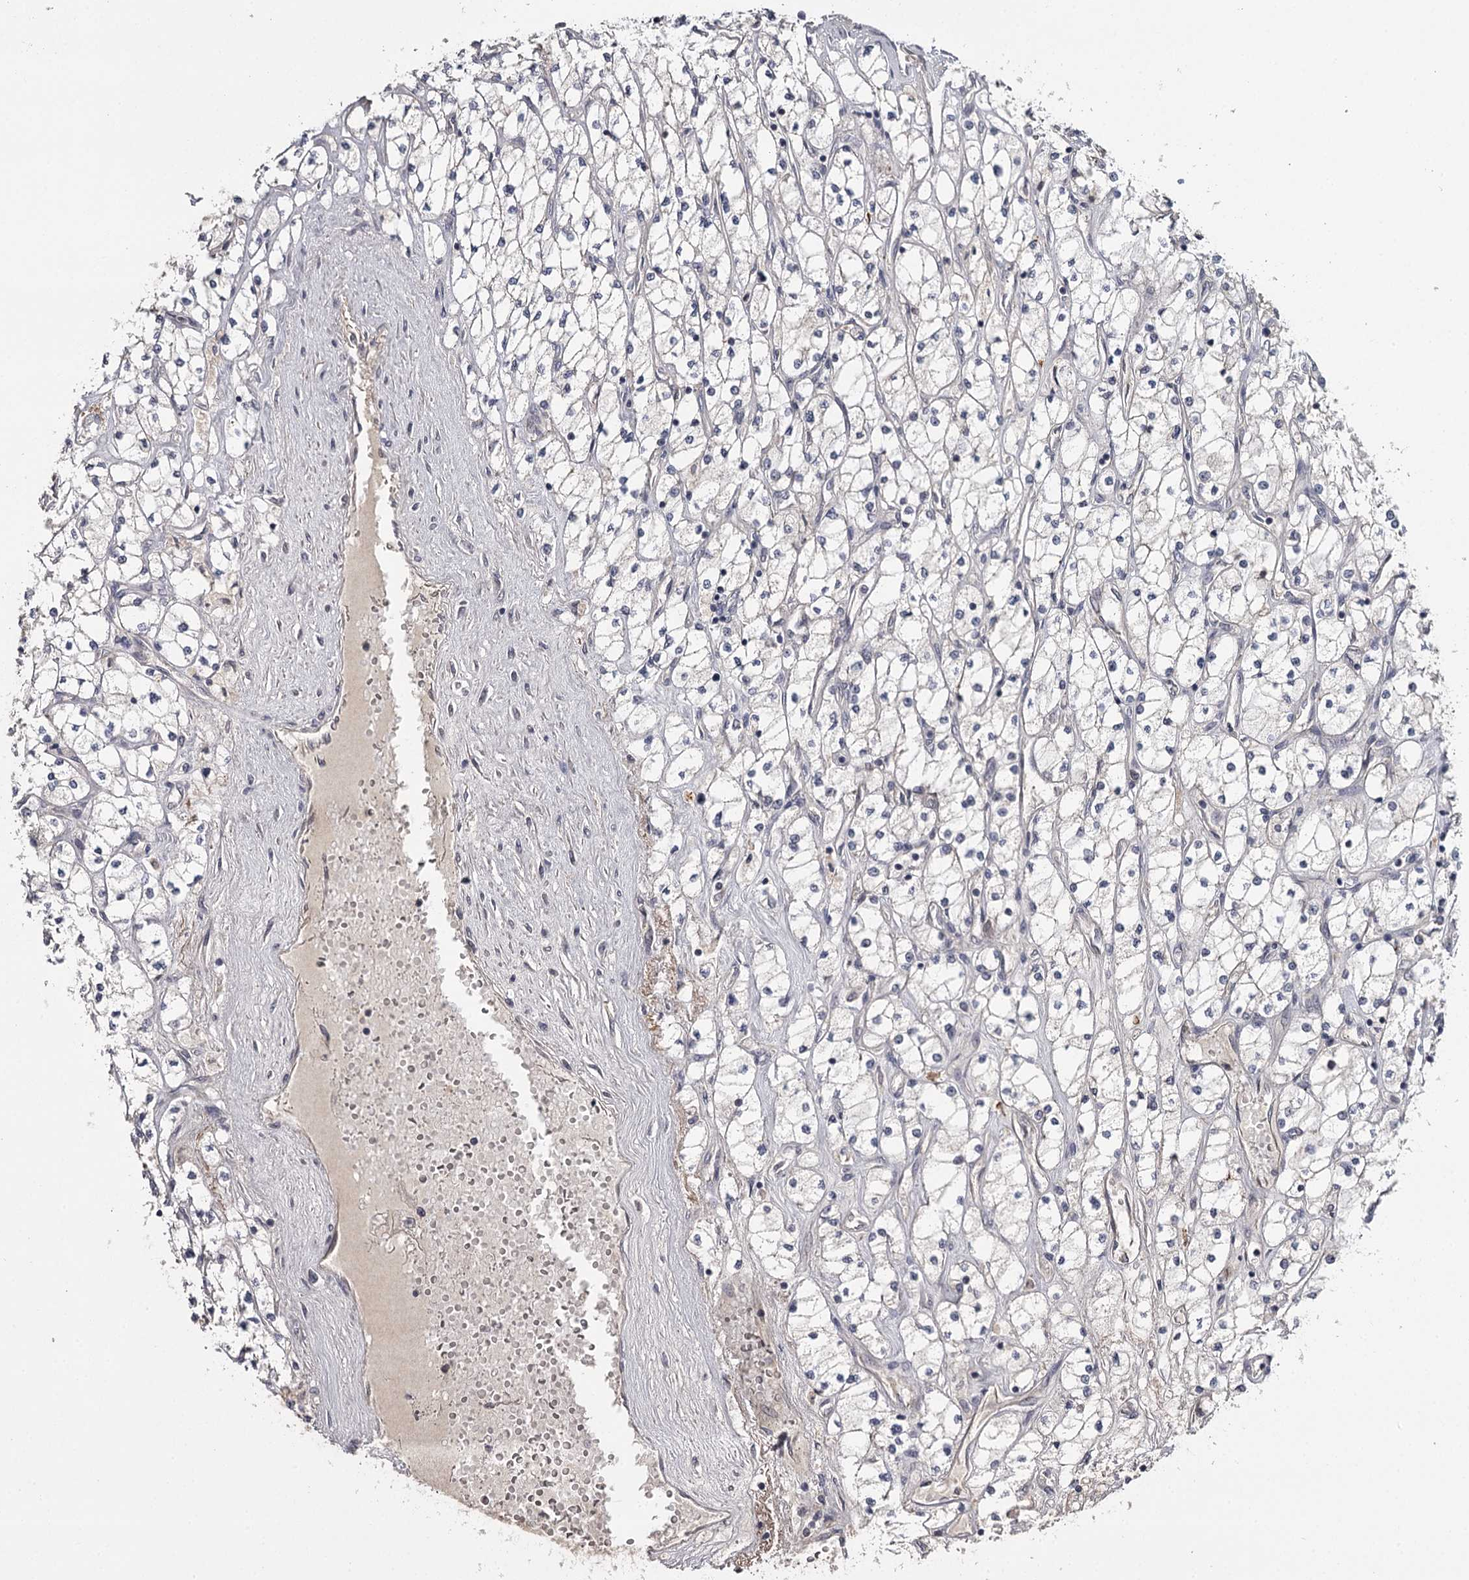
{"staining": {"intensity": "negative", "quantity": "none", "location": "none"}, "tissue": "renal cancer", "cell_type": "Tumor cells", "image_type": "cancer", "snomed": [{"axis": "morphology", "description": "Adenocarcinoma, NOS"}, {"axis": "topography", "description": "Kidney"}], "caption": "A high-resolution image shows immunohistochemistry staining of adenocarcinoma (renal), which demonstrates no significant positivity in tumor cells.", "gene": "CWF19L2", "patient": {"sex": "male", "age": 80}}